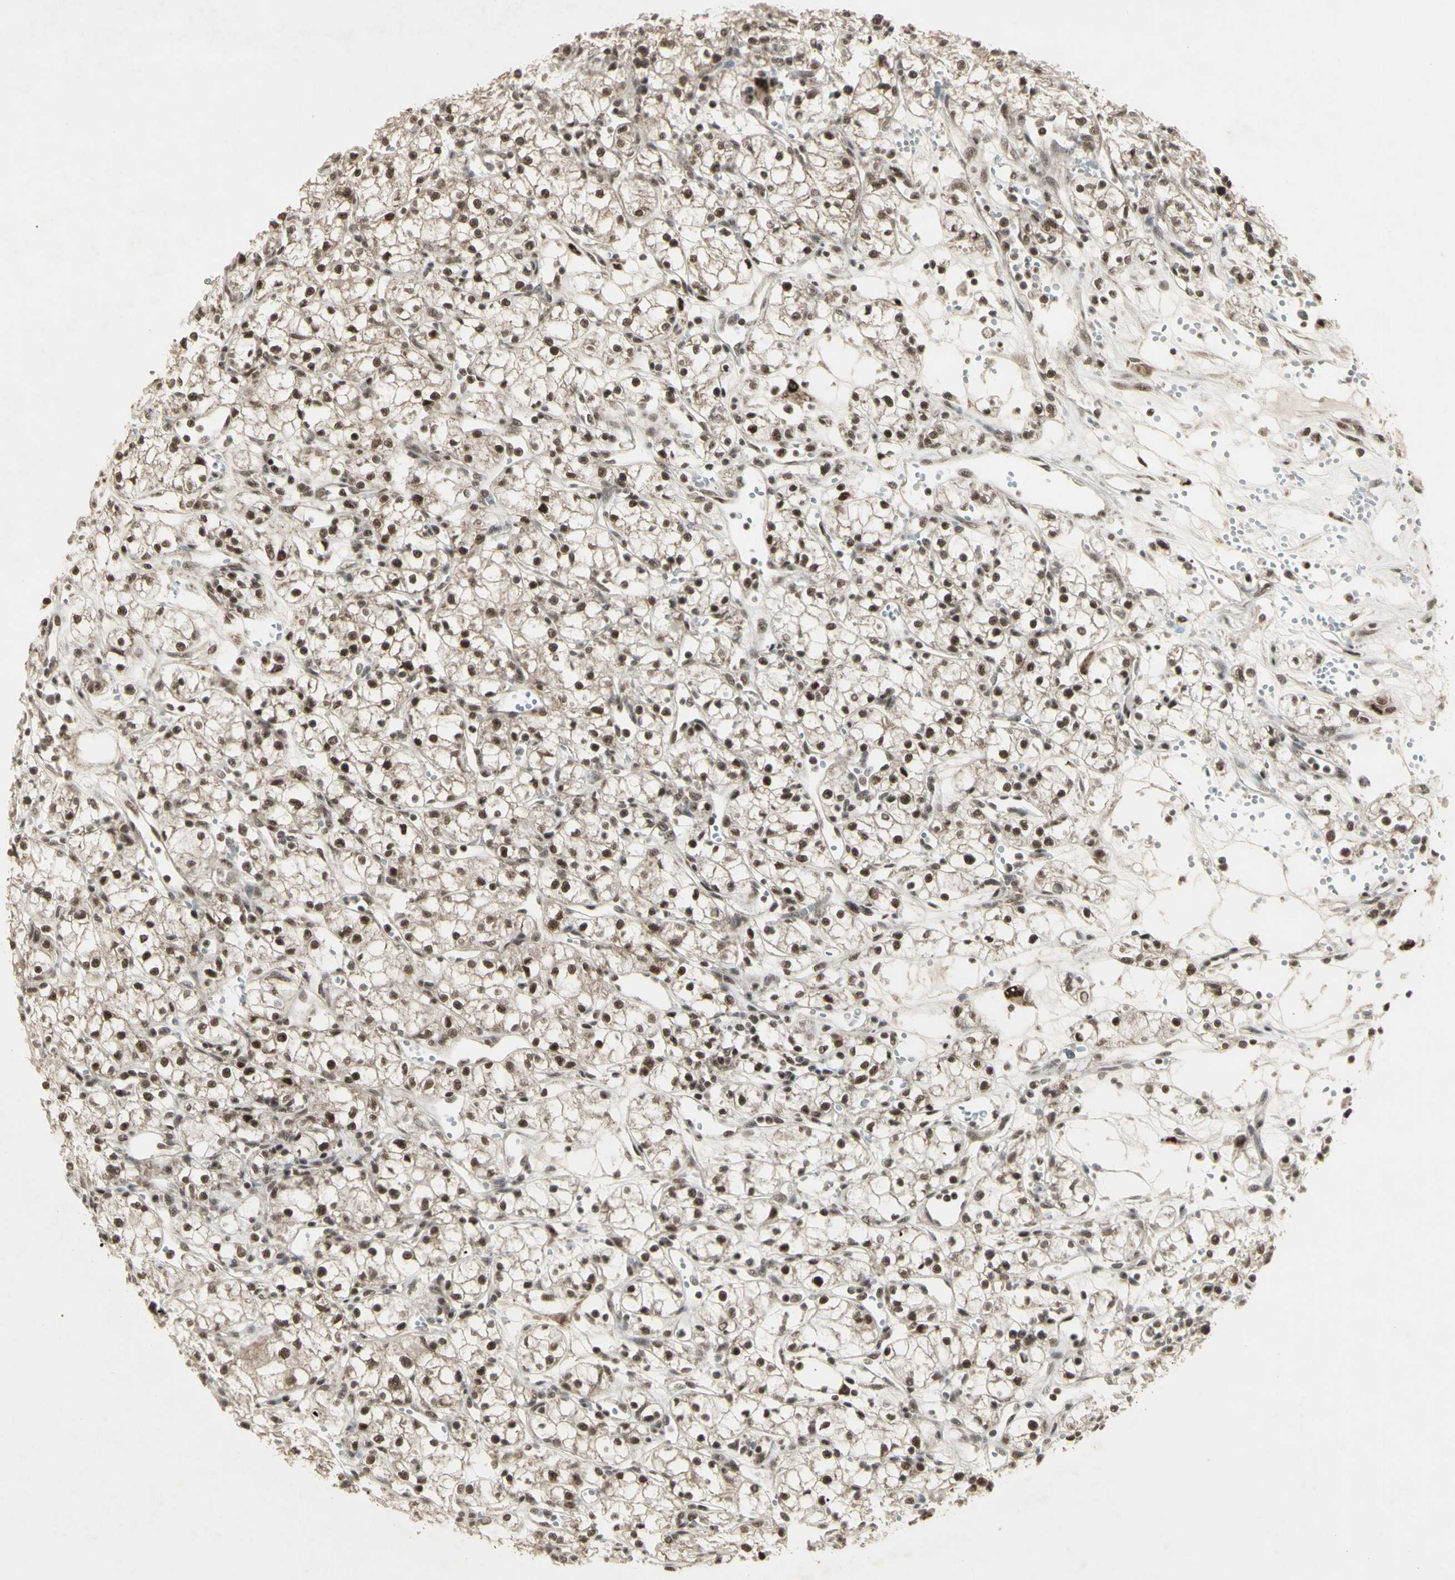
{"staining": {"intensity": "strong", "quantity": ">75%", "location": "cytoplasmic/membranous,nuclear"}, "tissue": "renal cancer", "cell_type": "Tumor cells", "image_type": "cancer", "snomed": [{"axis": "morphology", "description": "Normal tissue, NOS"}, {"axis": "morphology", "description": "Adenocarcinoma, NOS"}, {"axis": "topography", "description": "Kidney"}], "caption": "Human adenocarcinoma (renal) stained with a brown dye reveals strong cytoplasmic/membranous and nuclear positive expression in about >75% of tumor cells.", "gene": "CCNT1", "patient": {"sex": "male", "age": 59}}